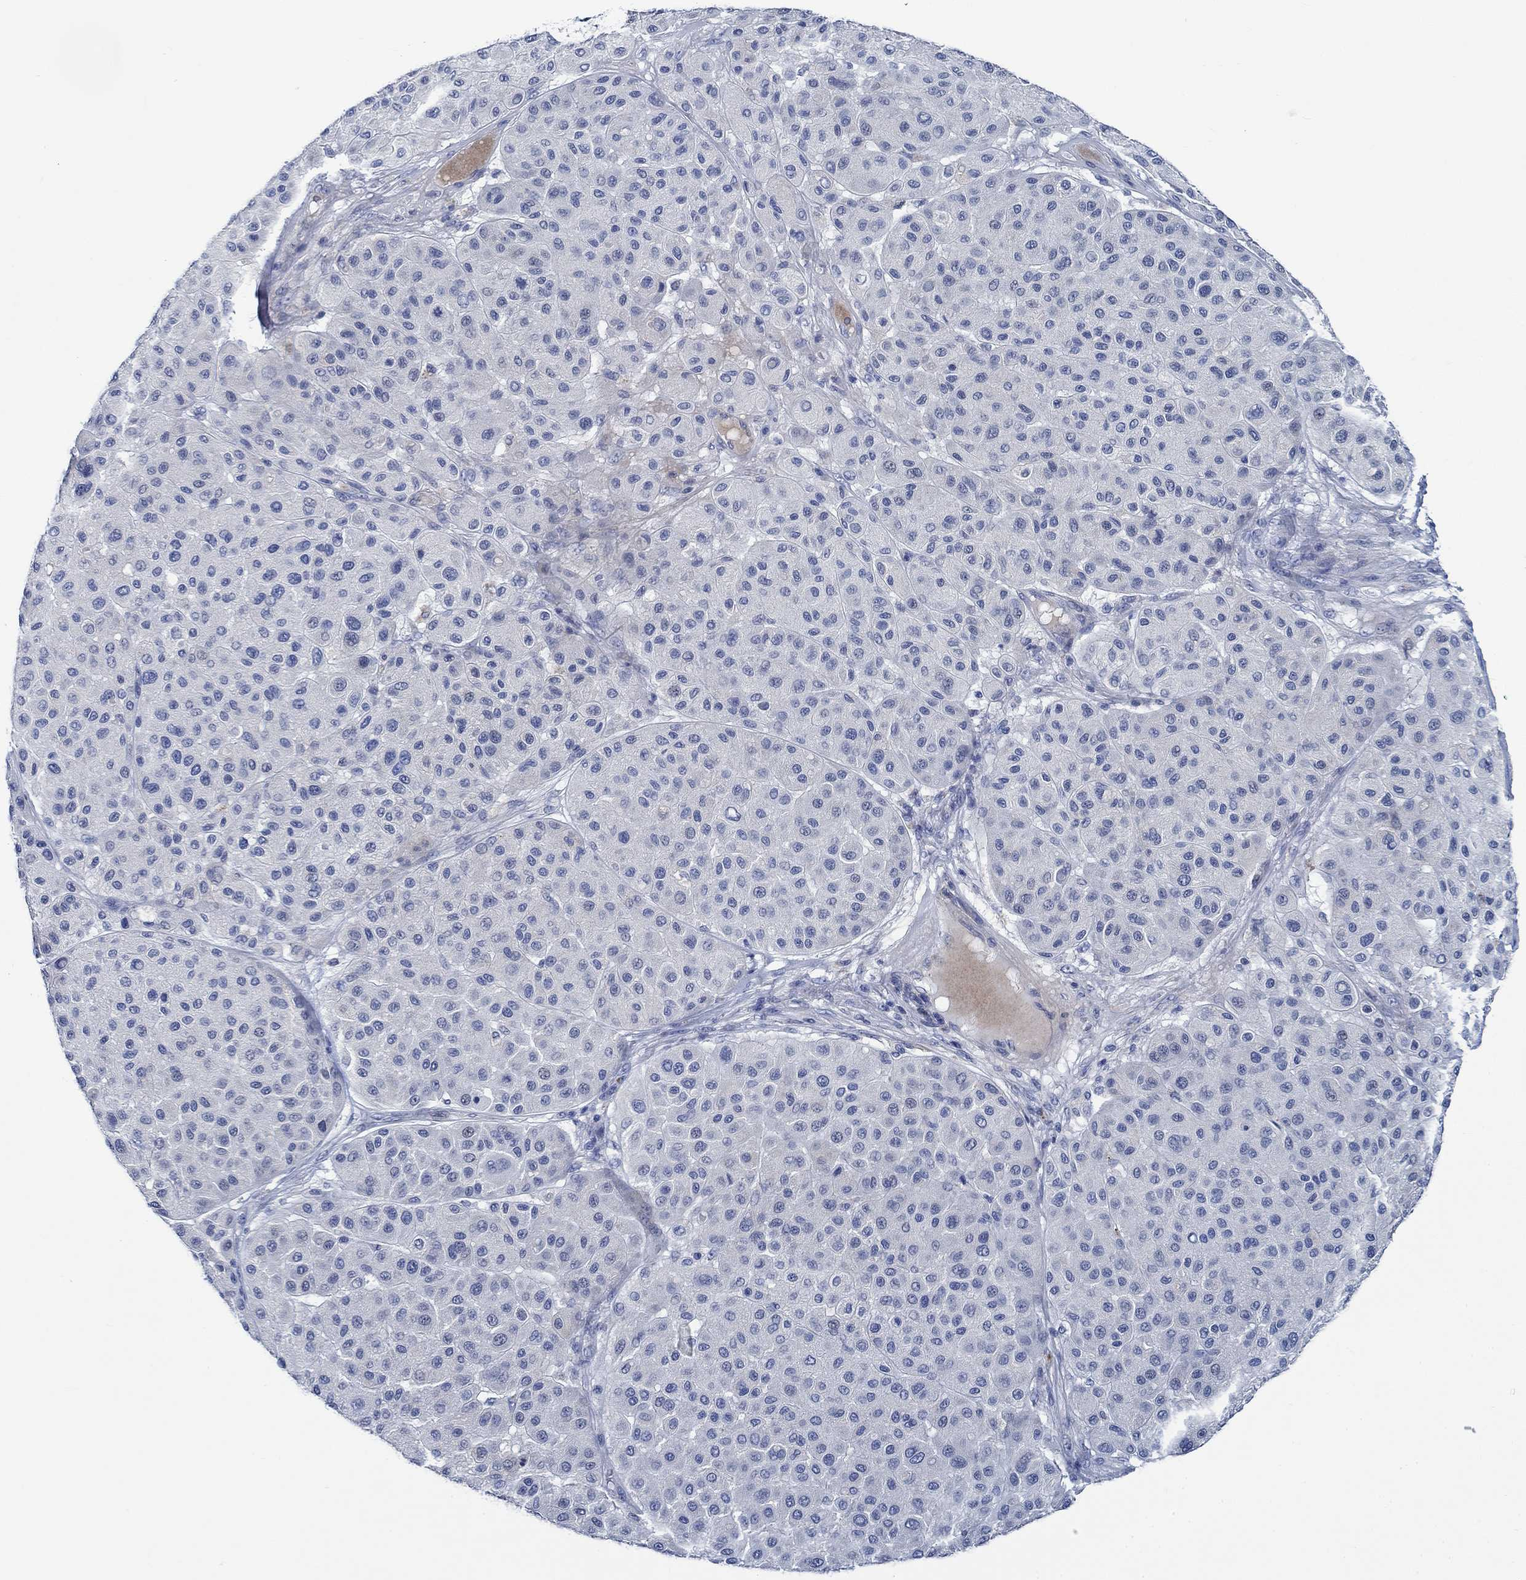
{"staining": {"intensity": "negative", "quantity": "none", "location": "none"}, "tissue": "melanoma", "cell_type": "Tumor cells", "image_type": "cancer", "snomed": [{"axis": "morphology", "description": "Malignant melanoma, Metastatic site"}, {"axis": "topography", "description": "Smooth muscle"}], "caption": "IHC of malignant melanoma (metastatic site) displays no expression in tumor cells. (DAB (3,3'-diaminobenzidine) immunohistochemistry visualized using brightfield microscopy, high magnification).", "gene": "SVEP1", "patient": {"sex": "male", "age": 41}}